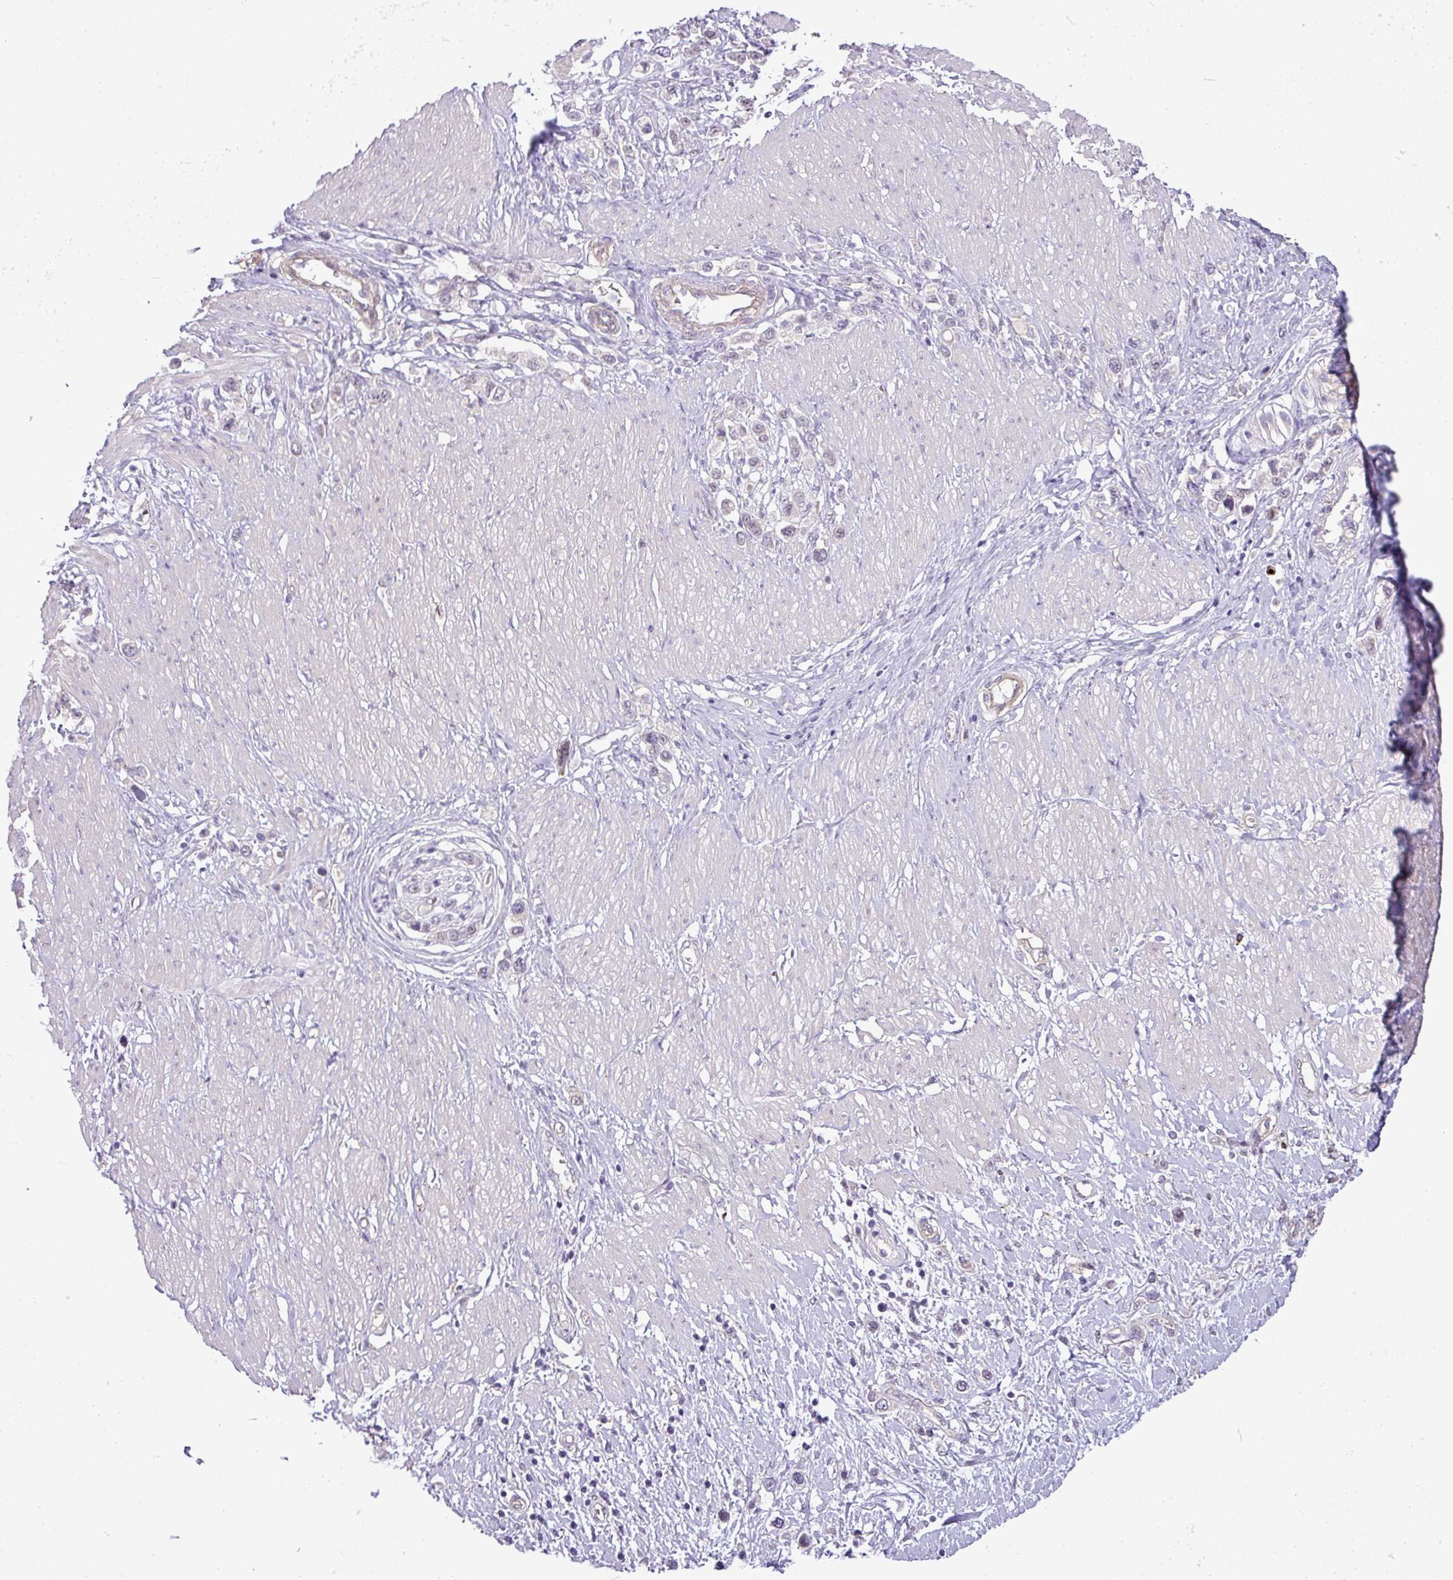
{"staining": {"intensity": "negative", "quantity": "none", "location": "none"}, "tissue": "stomach cancer", "cell_type": "Tumor cells", "image_type": "cancer", "snomed": [{"axis": "morphology", "description": "Normal tissue, NOS"}, {"axis": "morphology", "description": "Adenocarcinoma, NOS"}, {"axis": "topography", "description": "Stomach, upper"}, {"axis": "topography", "description": "Stomach"}], "caption": "Immunohistochemistry (IHC) image of neoplastic tissue: human stomach adenocarcinoma stained with DAB reveals no significant protein staining in tumor cells.", "gene": "MAK16", "patient": {"sex": "female", "age": 65}}